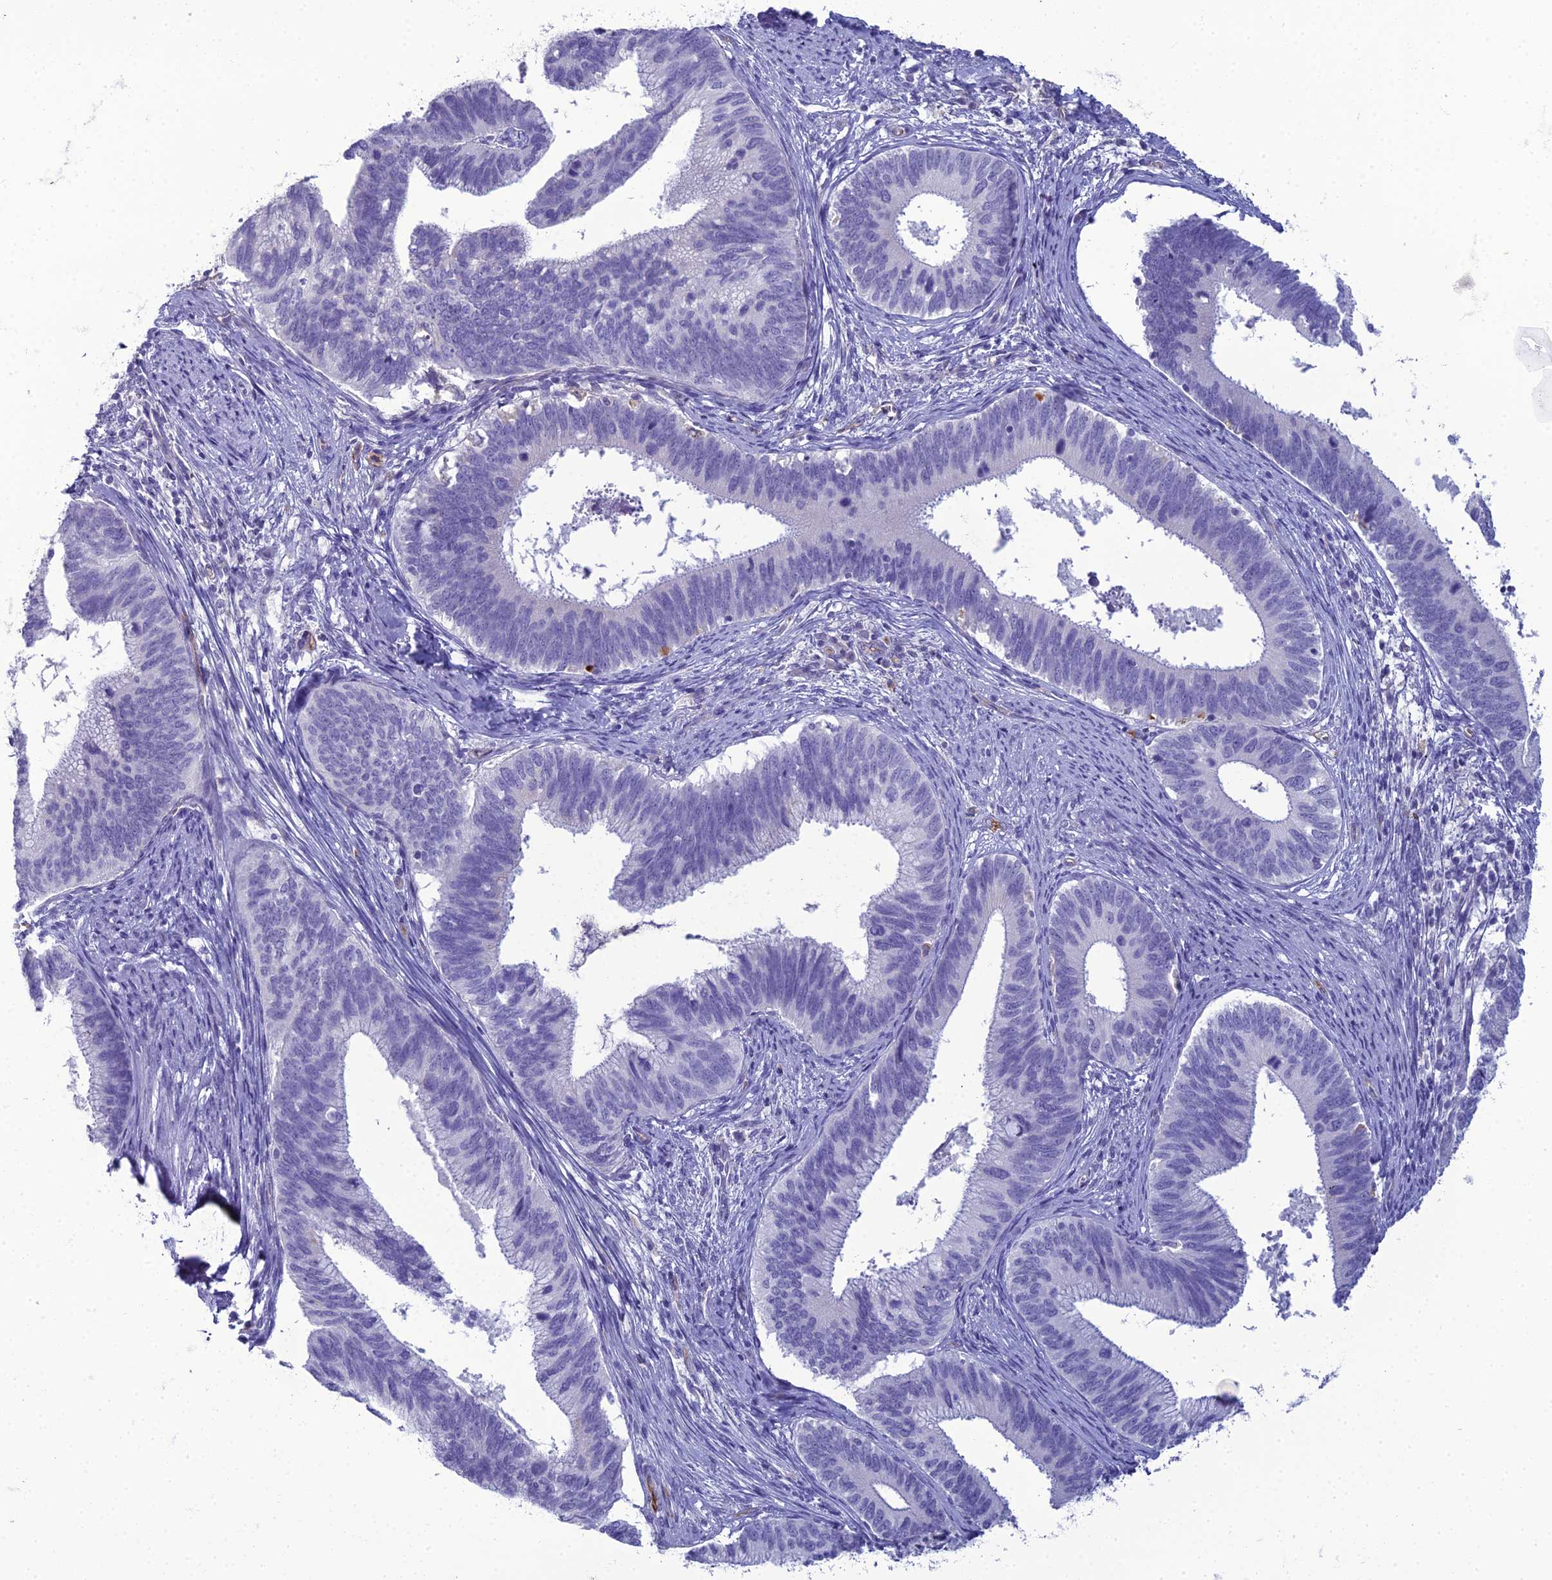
{"staining": {"intensity": "negative", "quantity": "none", "location": "none"}, "tissue": "cervical cancer", "cell_type": "Tumor cells", "image_type": "cancer", "snomed": [{"axis": "morphology", "description": "Adenocarcinoma, NOS"}, {"axis": "topography", "description": "Cervix"}], "caption": "Human cervical cancer (adenocarcinoma) stained for a protein using immunohistochemistry (IHC) exhibits no staining in tumor cells.", "gene": "ACE", "patient": {"sex": "female", "age": 42}}